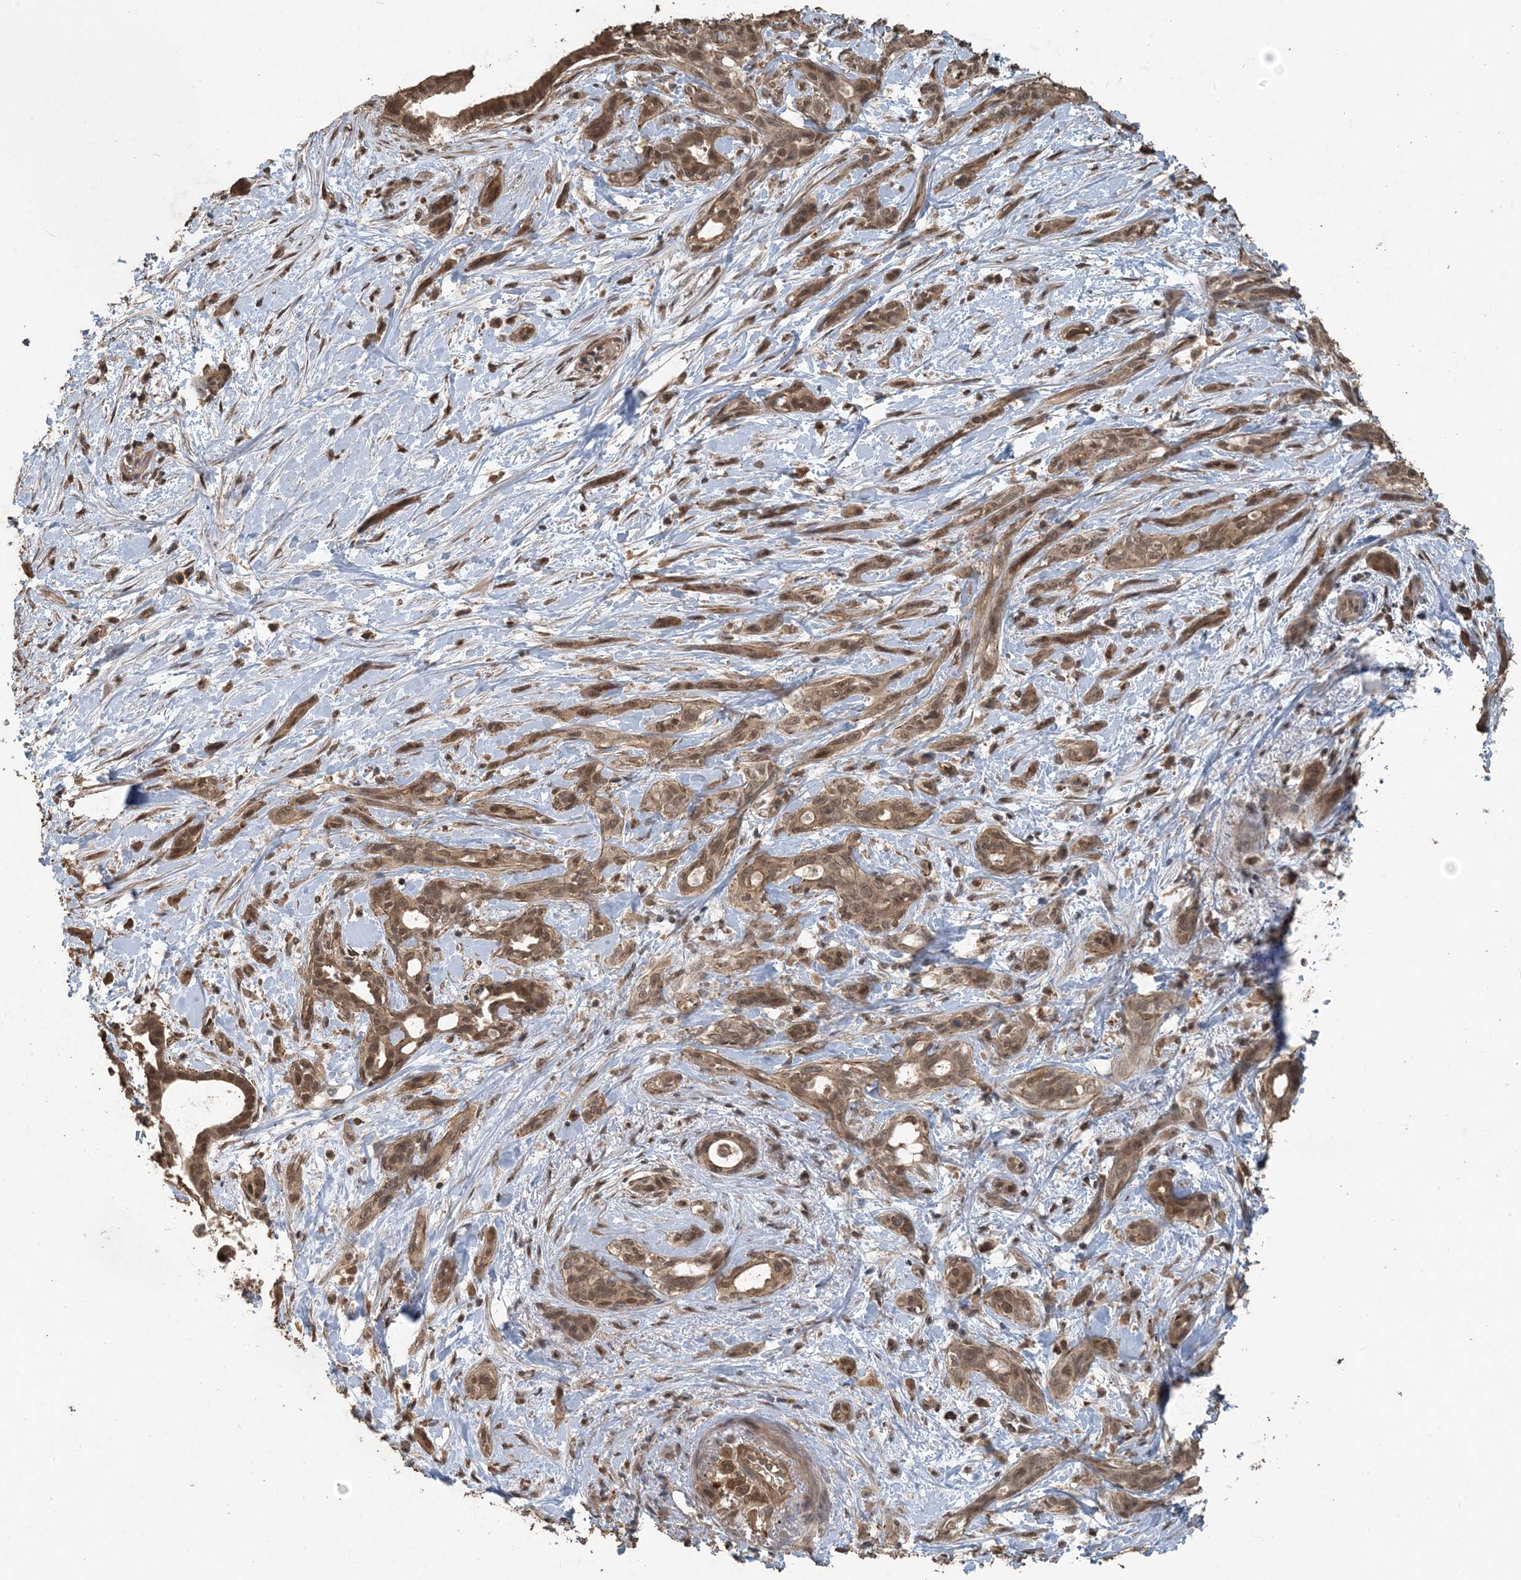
{"staining": {"intensity": "moderate", "quantity": ">75%", "location": "cytoplasmic/membranous,nuclear"}, "tissue": "pancreatic cancer", "cell_type": "Tumor cells", "image_type": "cancer", "snomed": [{"axis": "morphology", "description": "Normal tissue, NOS"}, {"axis": "morphology", "description": "Adenocarcinoma, NOS"}, {"axis": "topography", "description": "Pancreas"}, {"axis": "topography", "description": "Peripheral nerve tissue"}], "caption": "This is a photomicrograph of IHC staining of adenocarcinoma (pancreatic), which shows moderate positivity in the cytoplasmic/membranous and nuclear of tumor cells.", "gene": "ZC3H12A", "patient": {"sex": "female", "age": 63}}